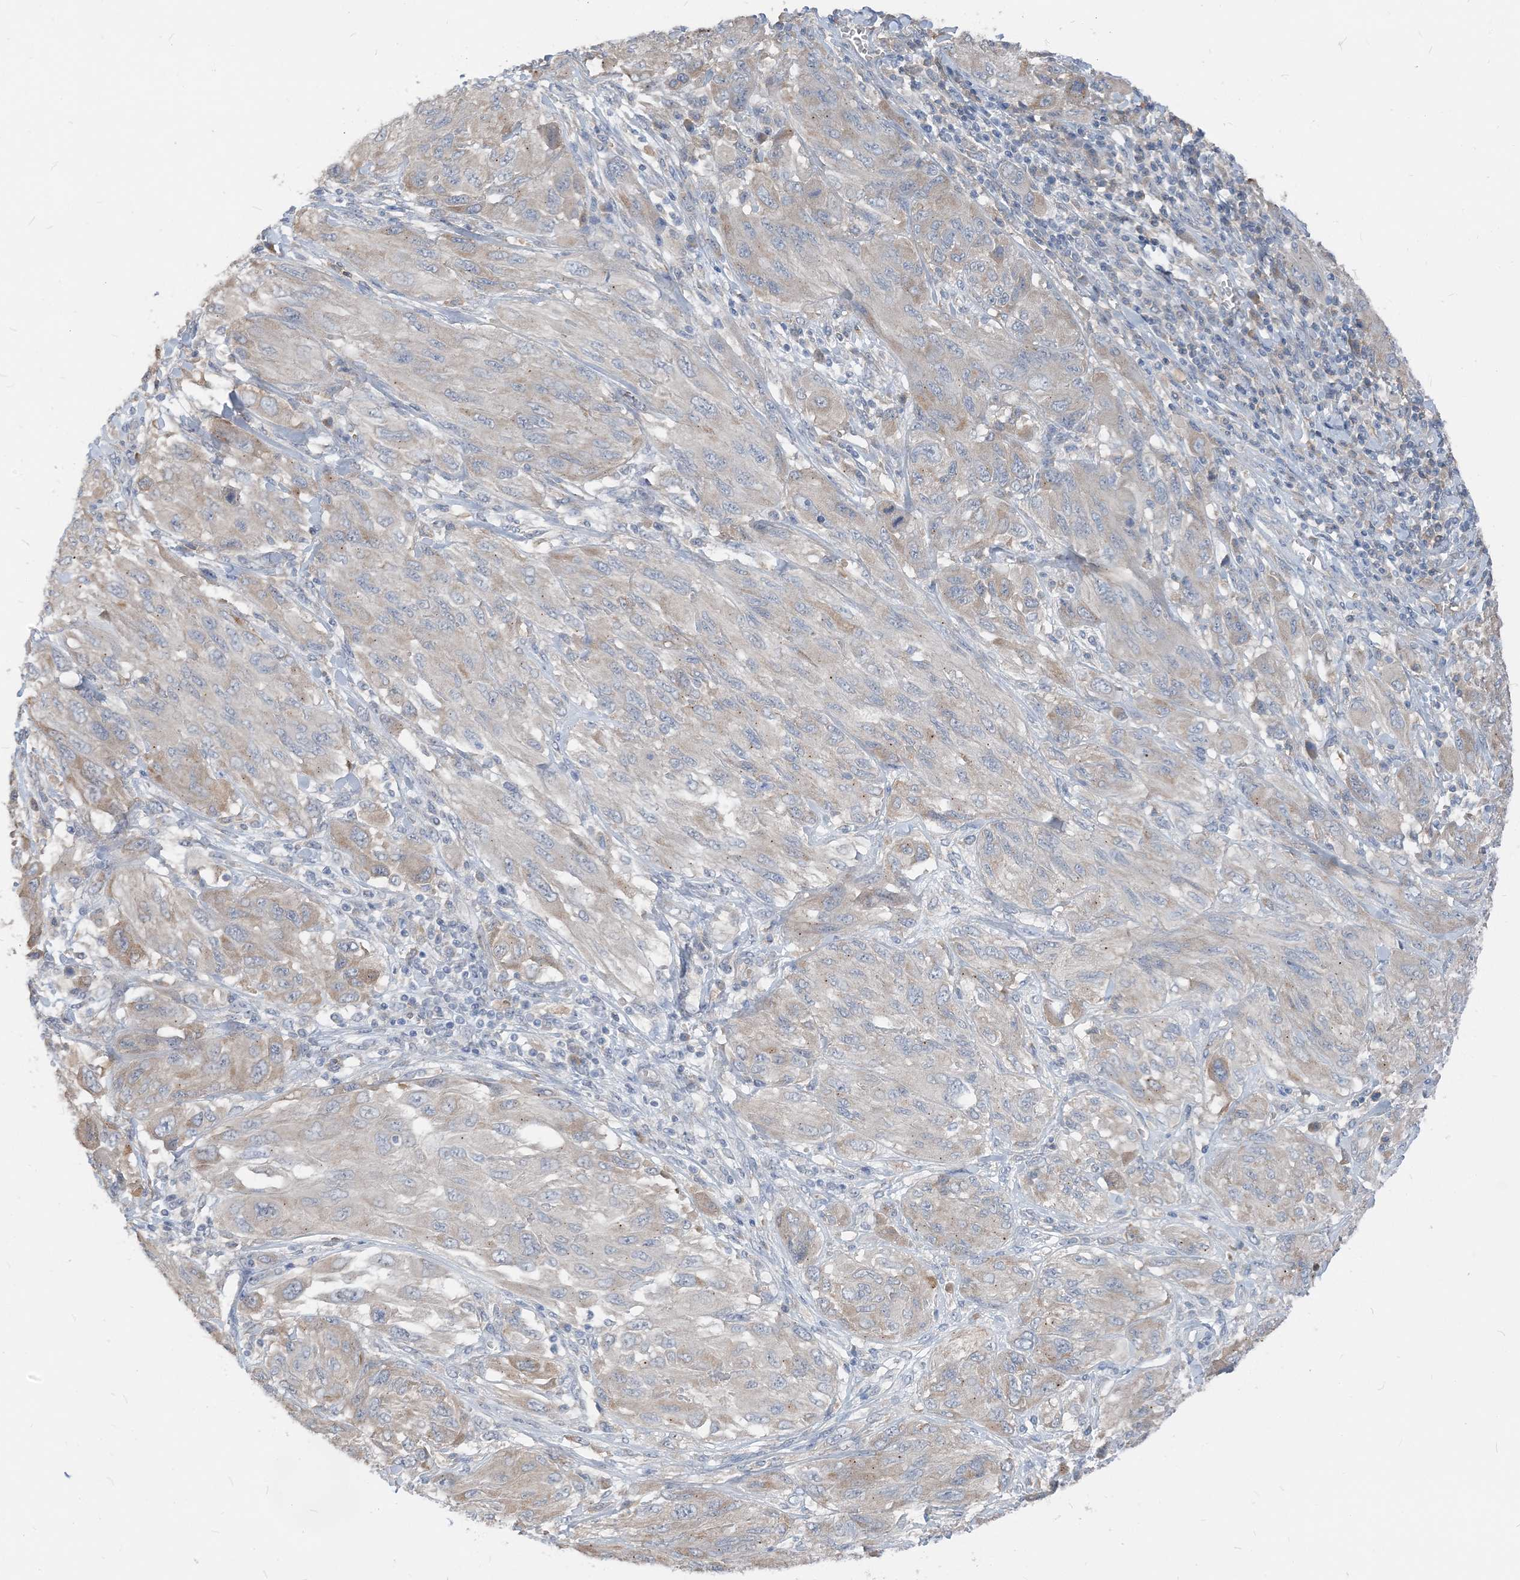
{"staining": {"intensity": "negative", "quantity": "none", "location": "none"}, "tissue": "melanoma", "cell_type": "Tumor cells", "image_type": "cancer", "snomed": [{"axis": "morphology", "description": "Malignant melanoma, NOS"}, {"axis": "topography", "description": "Skin"}], "caption": "Malignant melanoma stained for a protein using IHC displays no positivity tumor cells.", "gene": "NCOA7", "patient": {"sex": "female", "age": 91}}